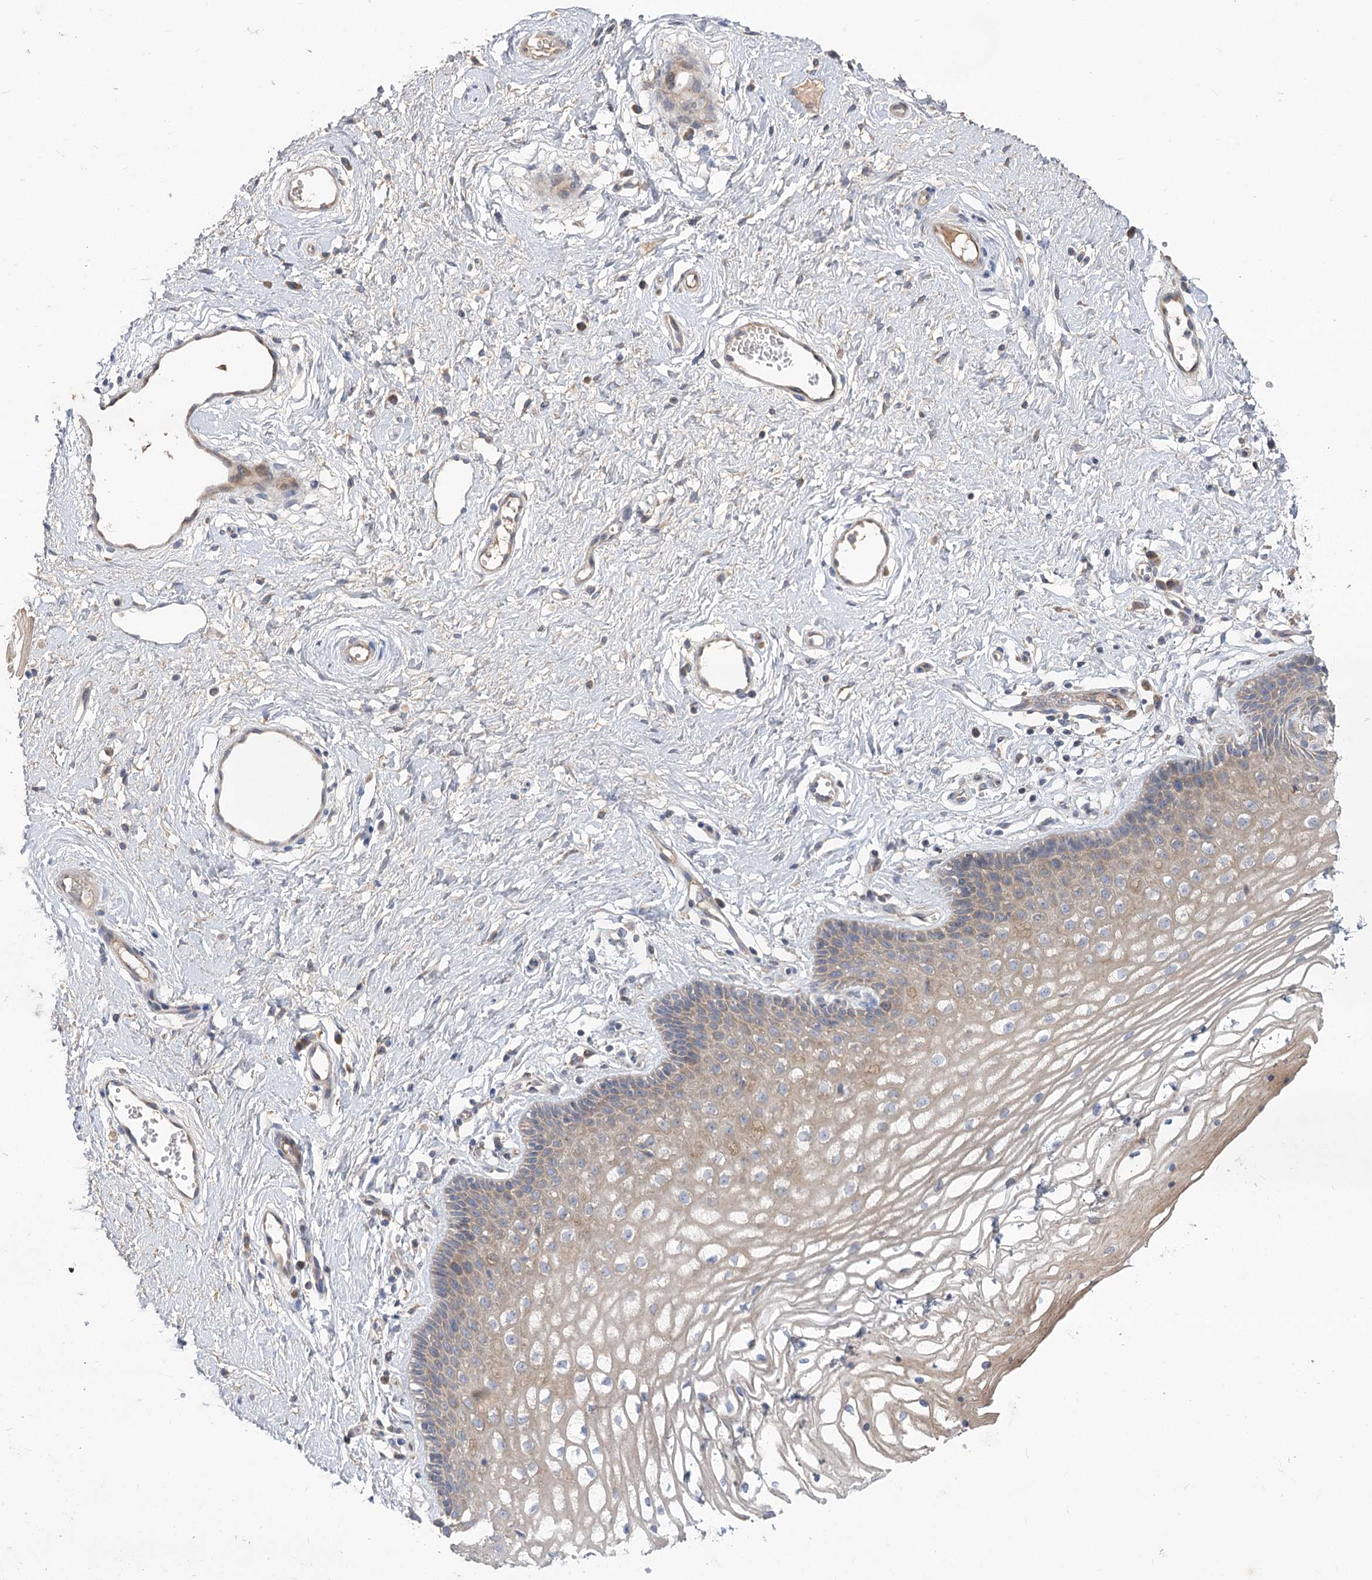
{"staining": {"intensity": "weak", "quantity": "25%-75%", "location": "cytoplasmic/membranous"}, "tissue": "vagina", "cell_type": "Squamous epithelial cells", "image_type": "normal", "snomed": [{"axis": "morphology", "description": "Normal tissue, NOS"}, {"axis": "topography", "description": "Vagina"}], "caption": "An image showing weak cytoplasmic/membranous expression in approximately 25%-75% of squamous epithelial cells in benign vagina, as visualized by brown immunohistochemical staining.", "gene": "PBLD", "patient": {"sex": "female", "age": 46}}